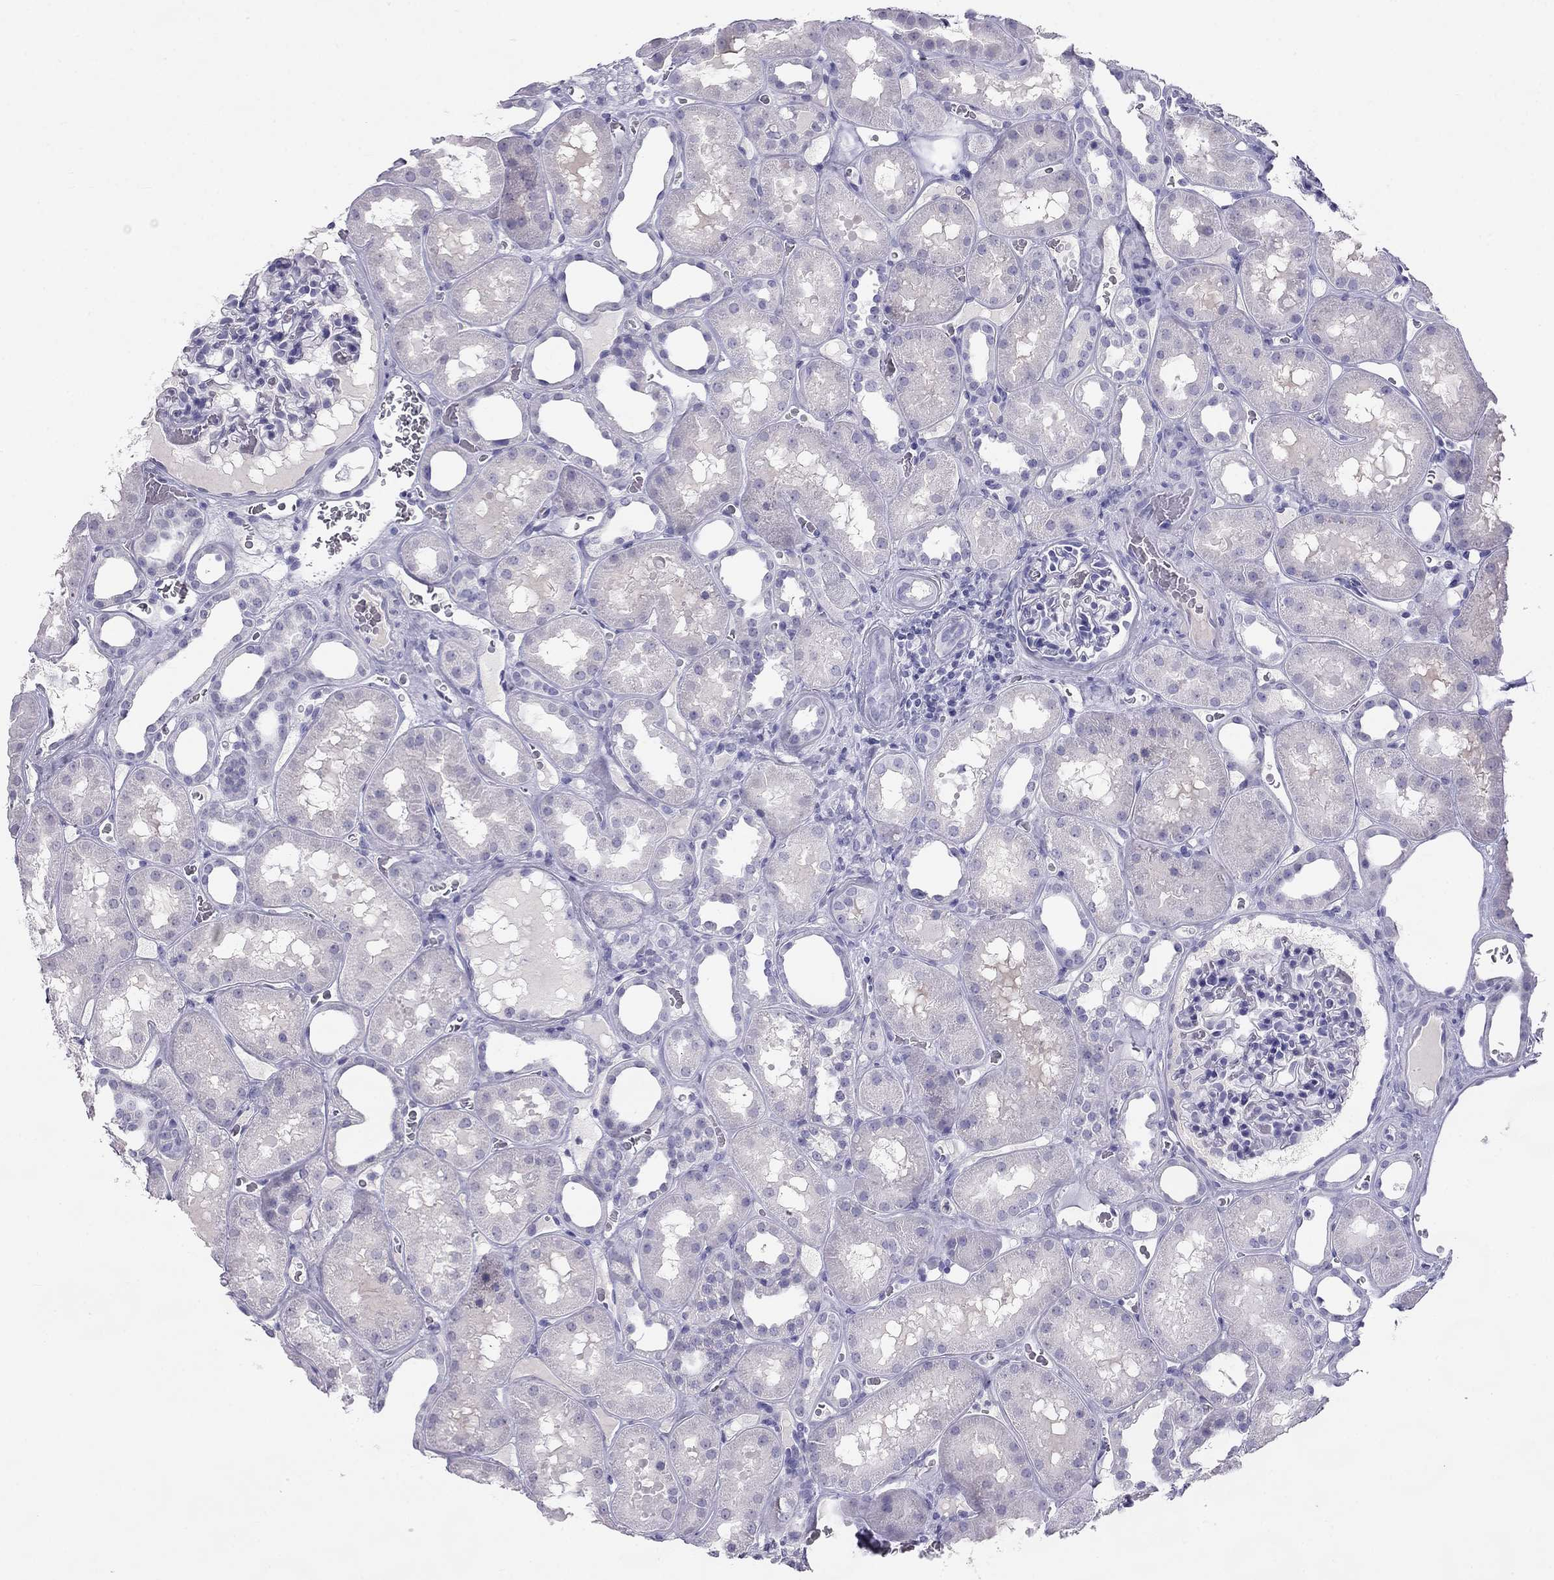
{"staining": {"intensity": "negative", "quantity": "none", "location": "none"}, "tissue": "kidney", "cell_type": "Cells in glomeruli", "image_type": "normal", "snomed": [{"axis": "morphology", "description": "Normal tissue, NOS"}, {"axis": "topography", "description": "Kidney"}], "caption": "This photomicrograph is of unremarkable kidney stained with immunohistochemistry to label a protein in brown with the nuclei are counter-stained blue. There is no positivity in cells in glomeruli.", "gene": "KLRG1", "patient": {"sex": "female", "age": 41}}